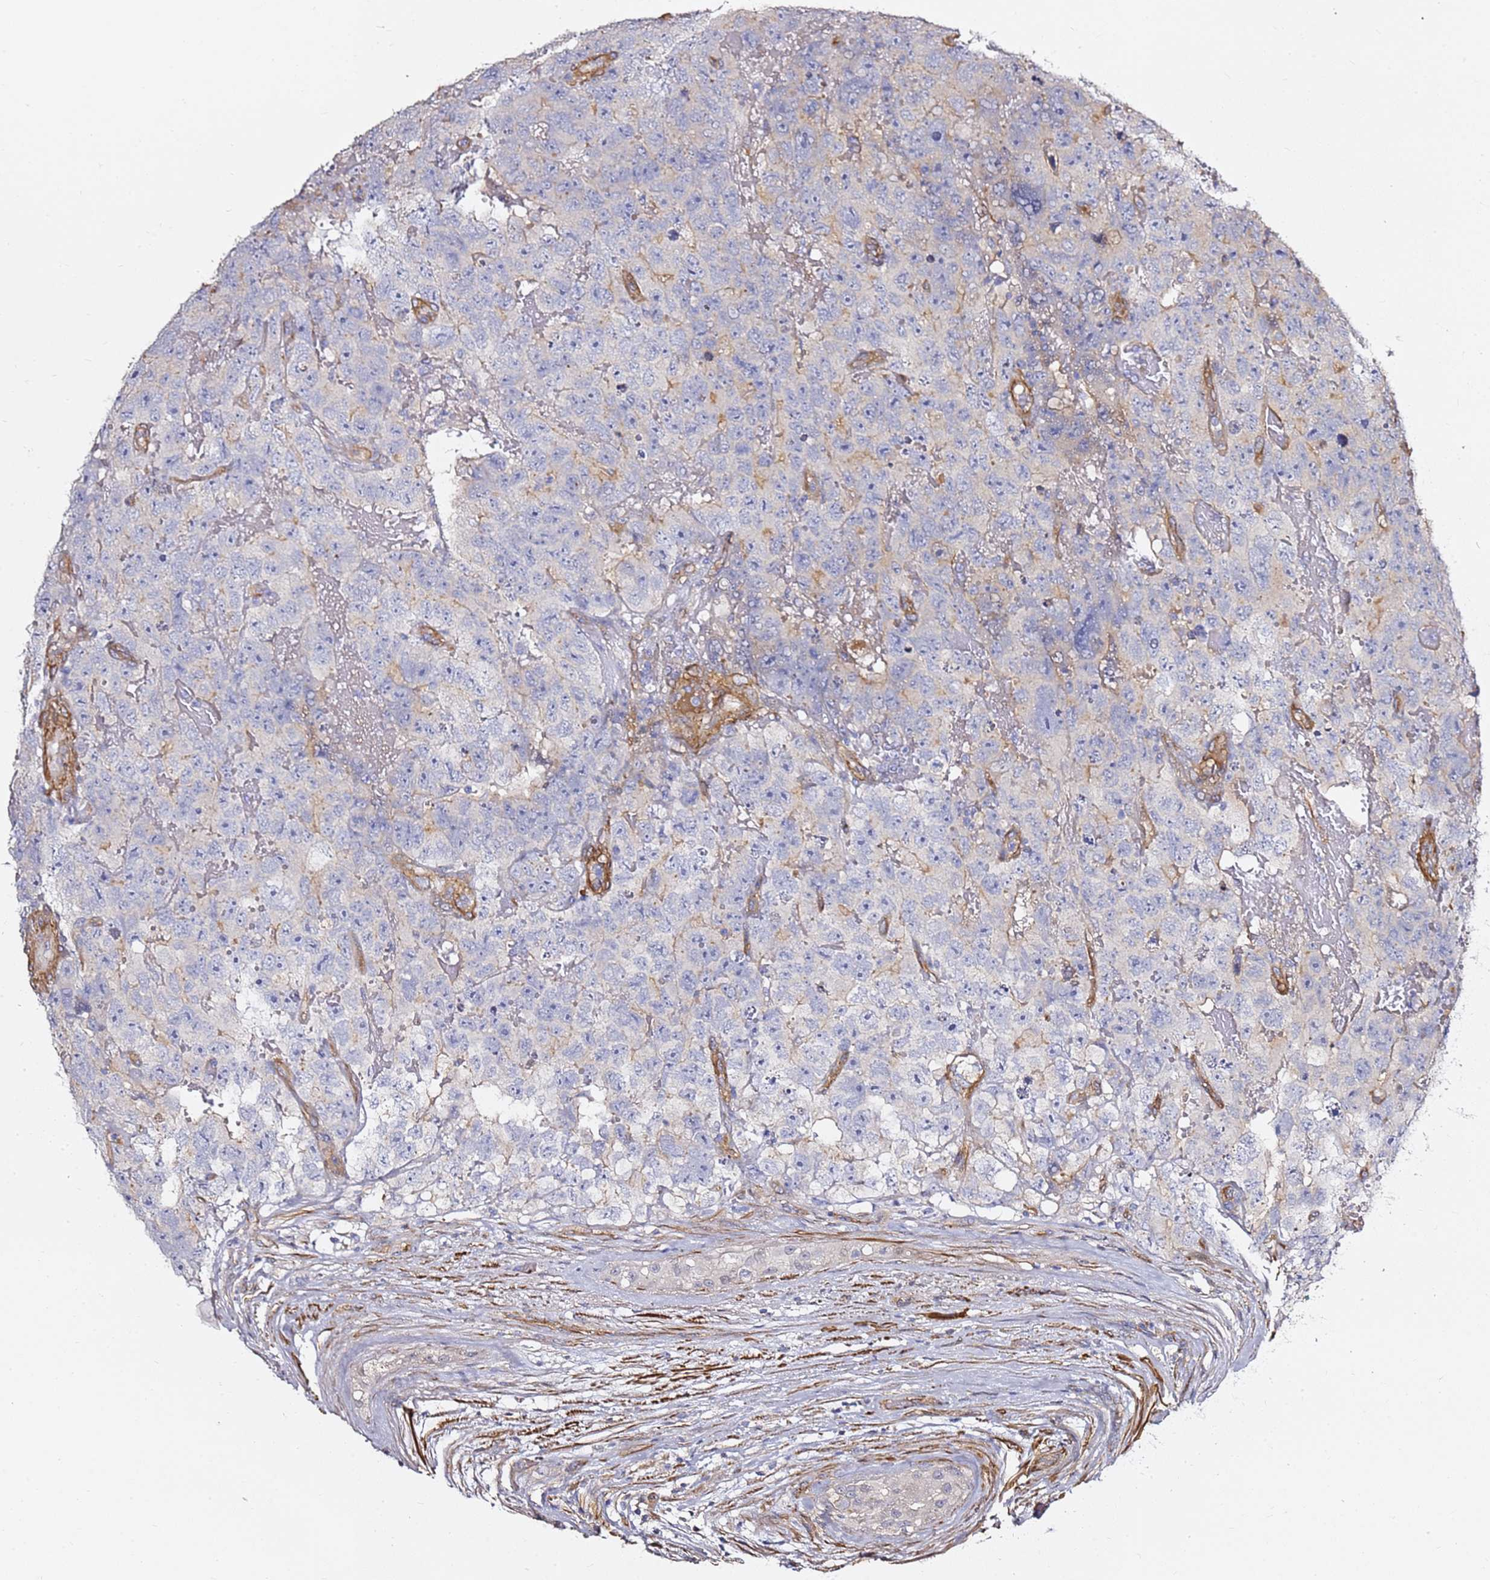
{"staining": {"intensity": "weak", "quantity": "<25%", "location": "cytoplasmic/membranous"}, "tissue": "testis cancer", "cell_type": "Tumor cells", "image_type": "cancer", "snomed": [{"axis": "morphology", "description": "Carcinoma, Embryonal, NOS"}, {"axis": "topography", "description": "Testis"}], "caption": "Testis embryonal carcinoma was stained to show a protein in brown. There is no significant expression in tumor cells.", "gene": "EPS8L1", "patient": {"sex": "male", "age": 45}}